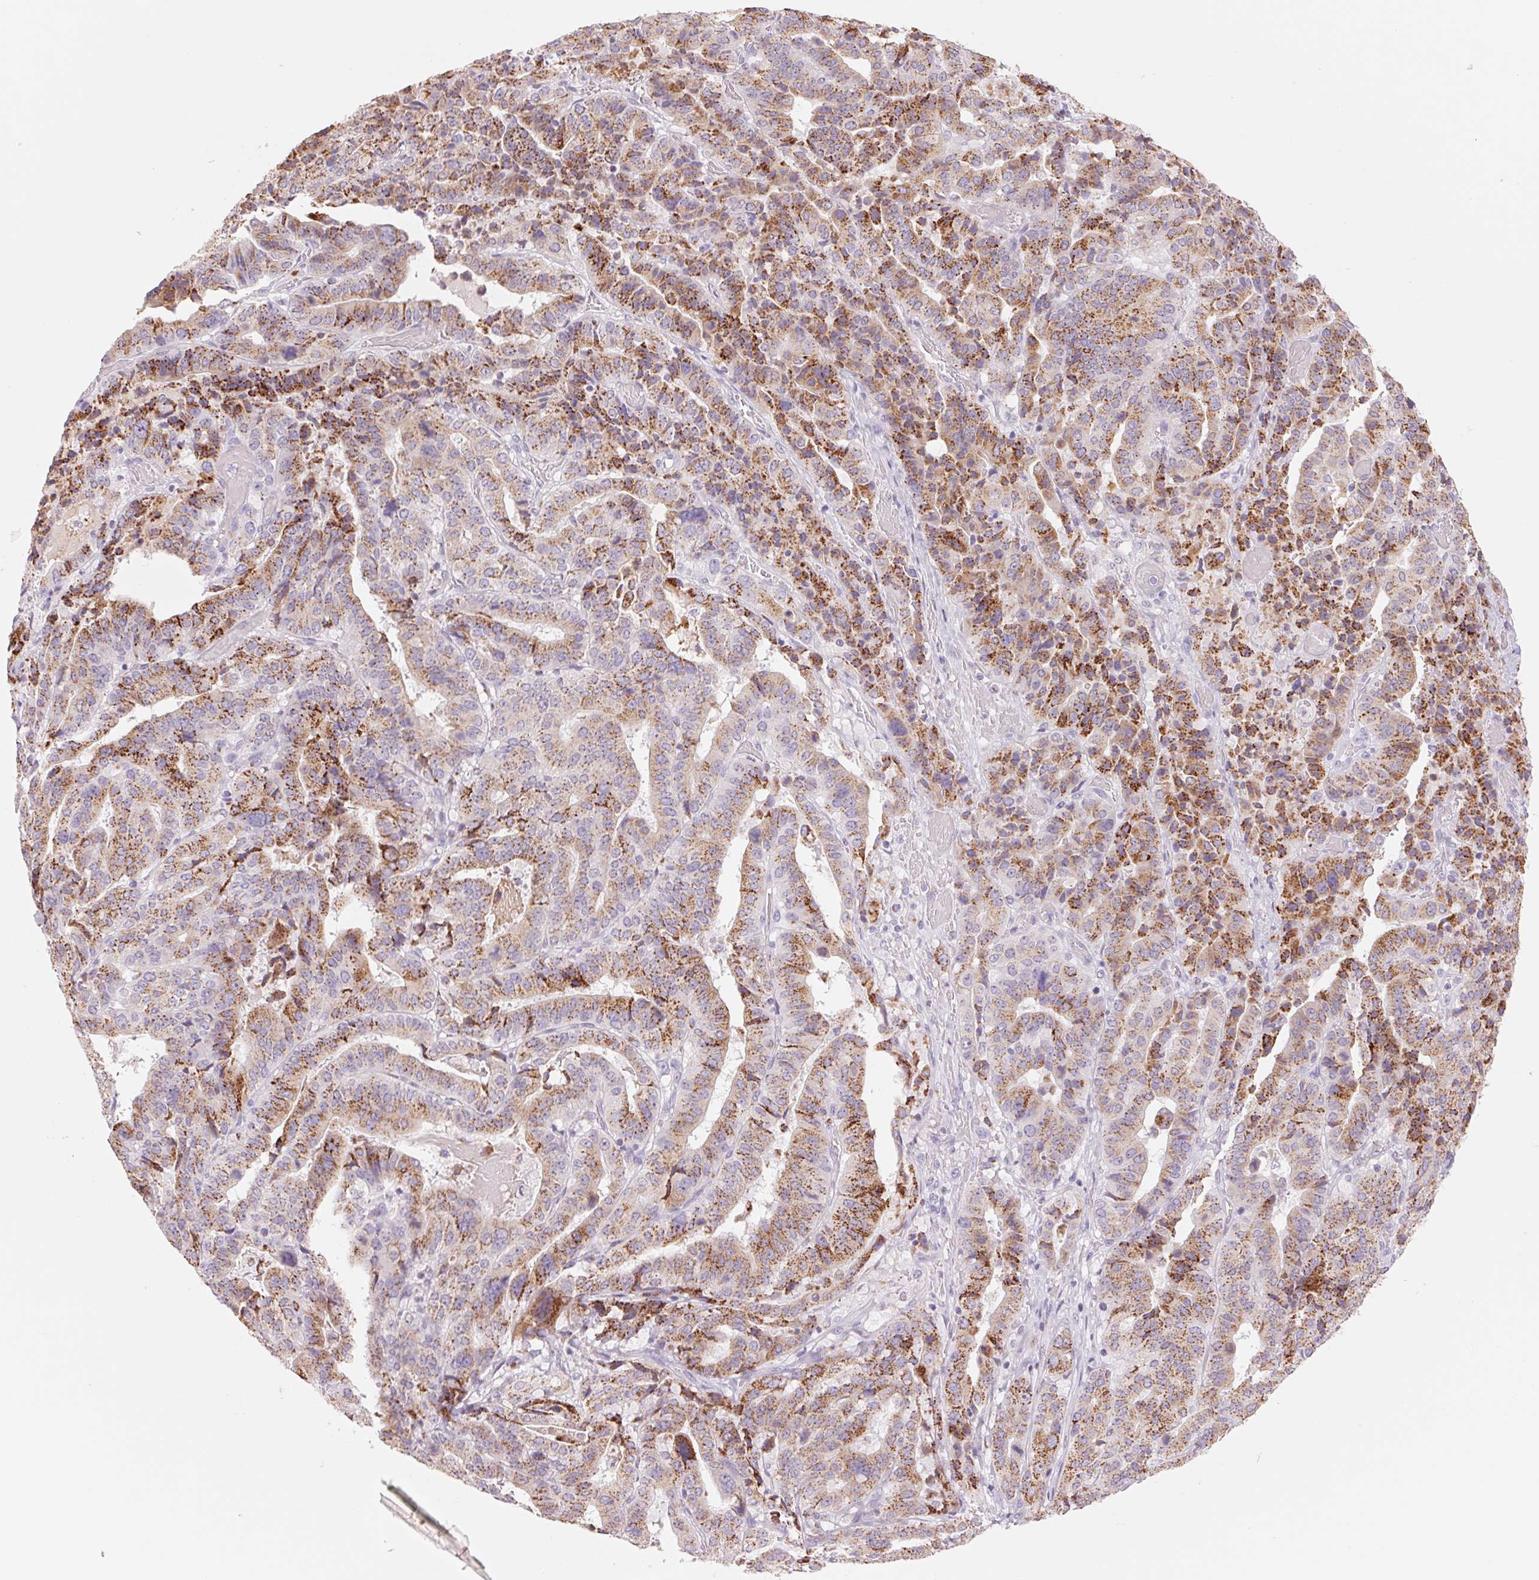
{"staining": {"intensity": "moderate", "quantity": ">75%", "location": "cytoplasmic/membranous"}, "tissue": "stomach cancer", "cell_type": "Tumor cells", "image_type": "cancer", "snomed": [{"axis": "morphology", "description": "Adenocarcinoma, NOS"}, {"axis": "topography", "description": "Stomach"}], "caption": "This image demonstrates immunohistochemistry staining of stomach cancer (adenocarcinoma), with medium moderate cytoplasmic/membranous staining in about >75% of tumor cells.", "gene": "GALNT7", "patient": {"sex": "male", "age": 48}}